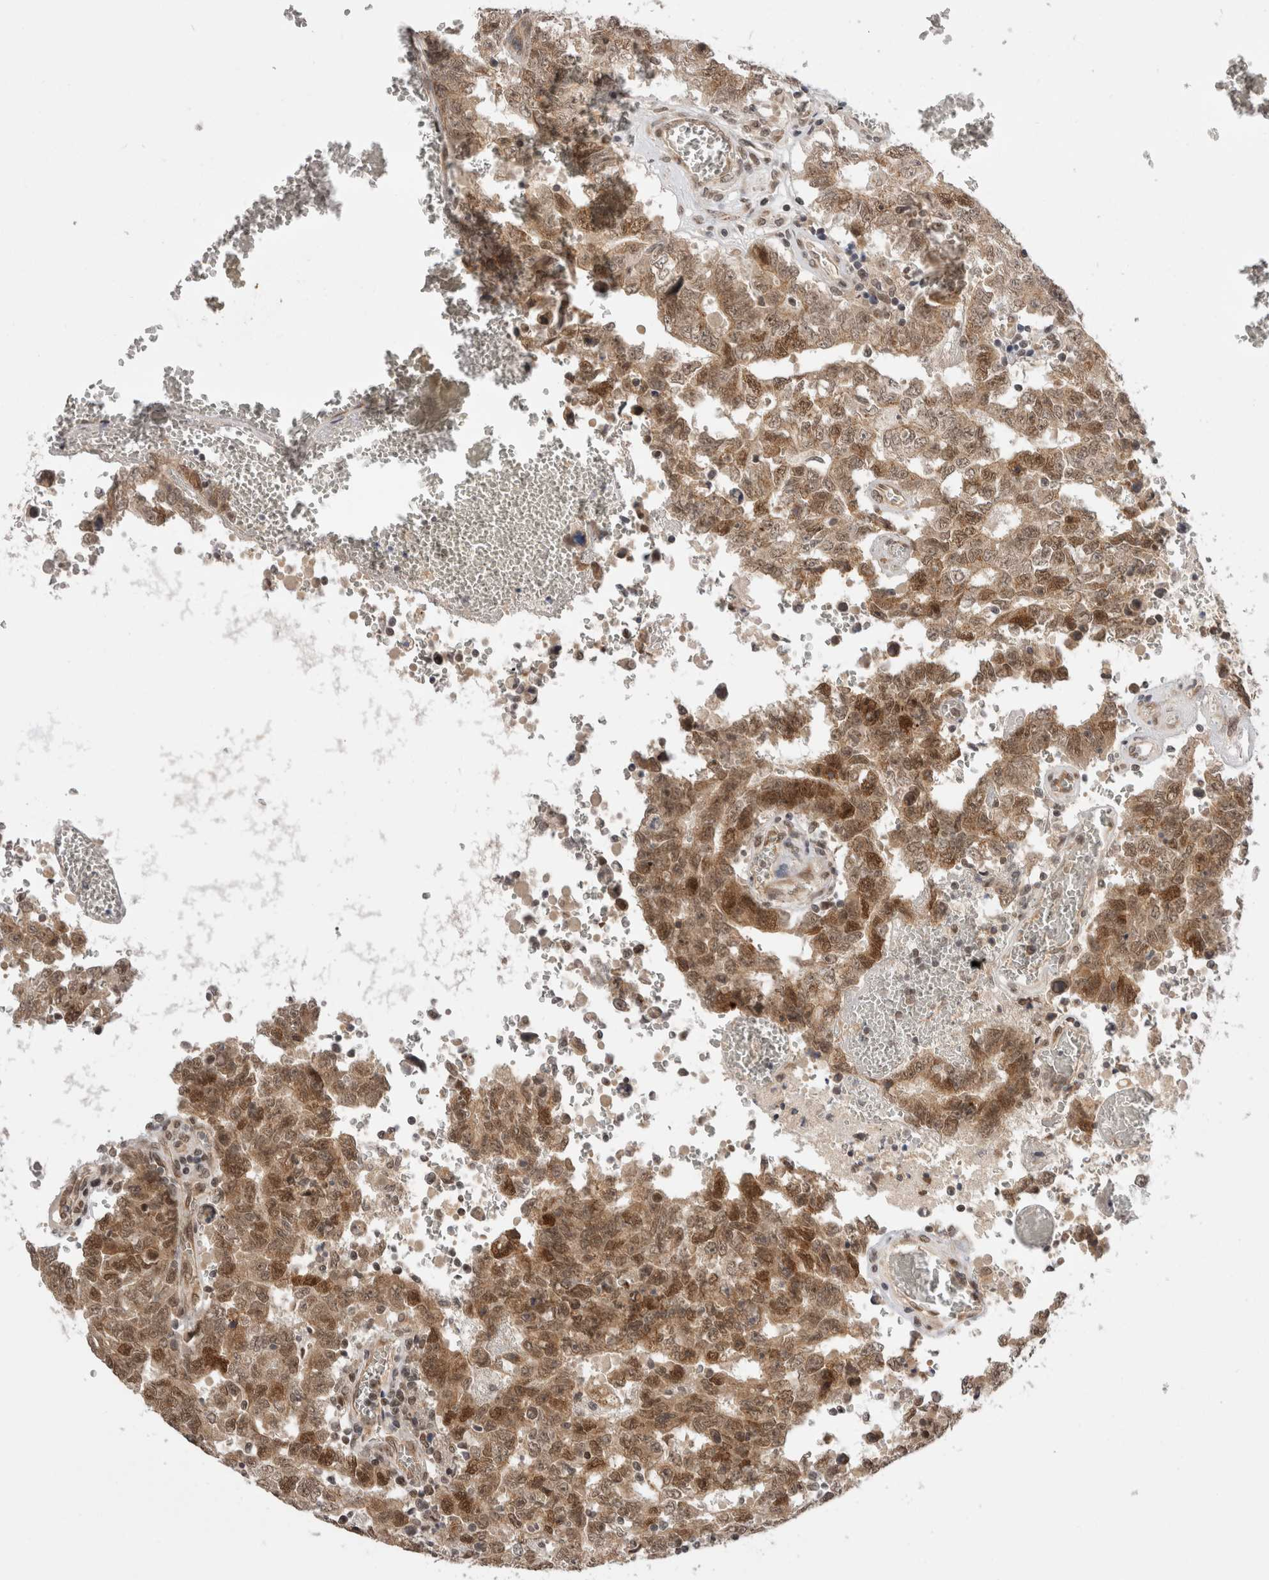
{"staining": {"intensity": "moderate", "quantity": ">75%", "location": "cytoplasmic/membranous,nuclear"}, "tissue": "testis cancer", "cell_type": "Tumor cells", "image_type": "cancer", "snomed": [{"axis": "morphology", "description": "Carcinoma, Embryonal, NOS"}, {"axis": "topography", "description": "Testis"}], "caption": "Moderate cytoplasmic/membranous and nuclear staining for a protein is present in about >75% of tumor cells of testis cancer using immunohistochemistry (IHC).", "gene": "TMEM65", "patient": {"sex": "male", "age": 26}}